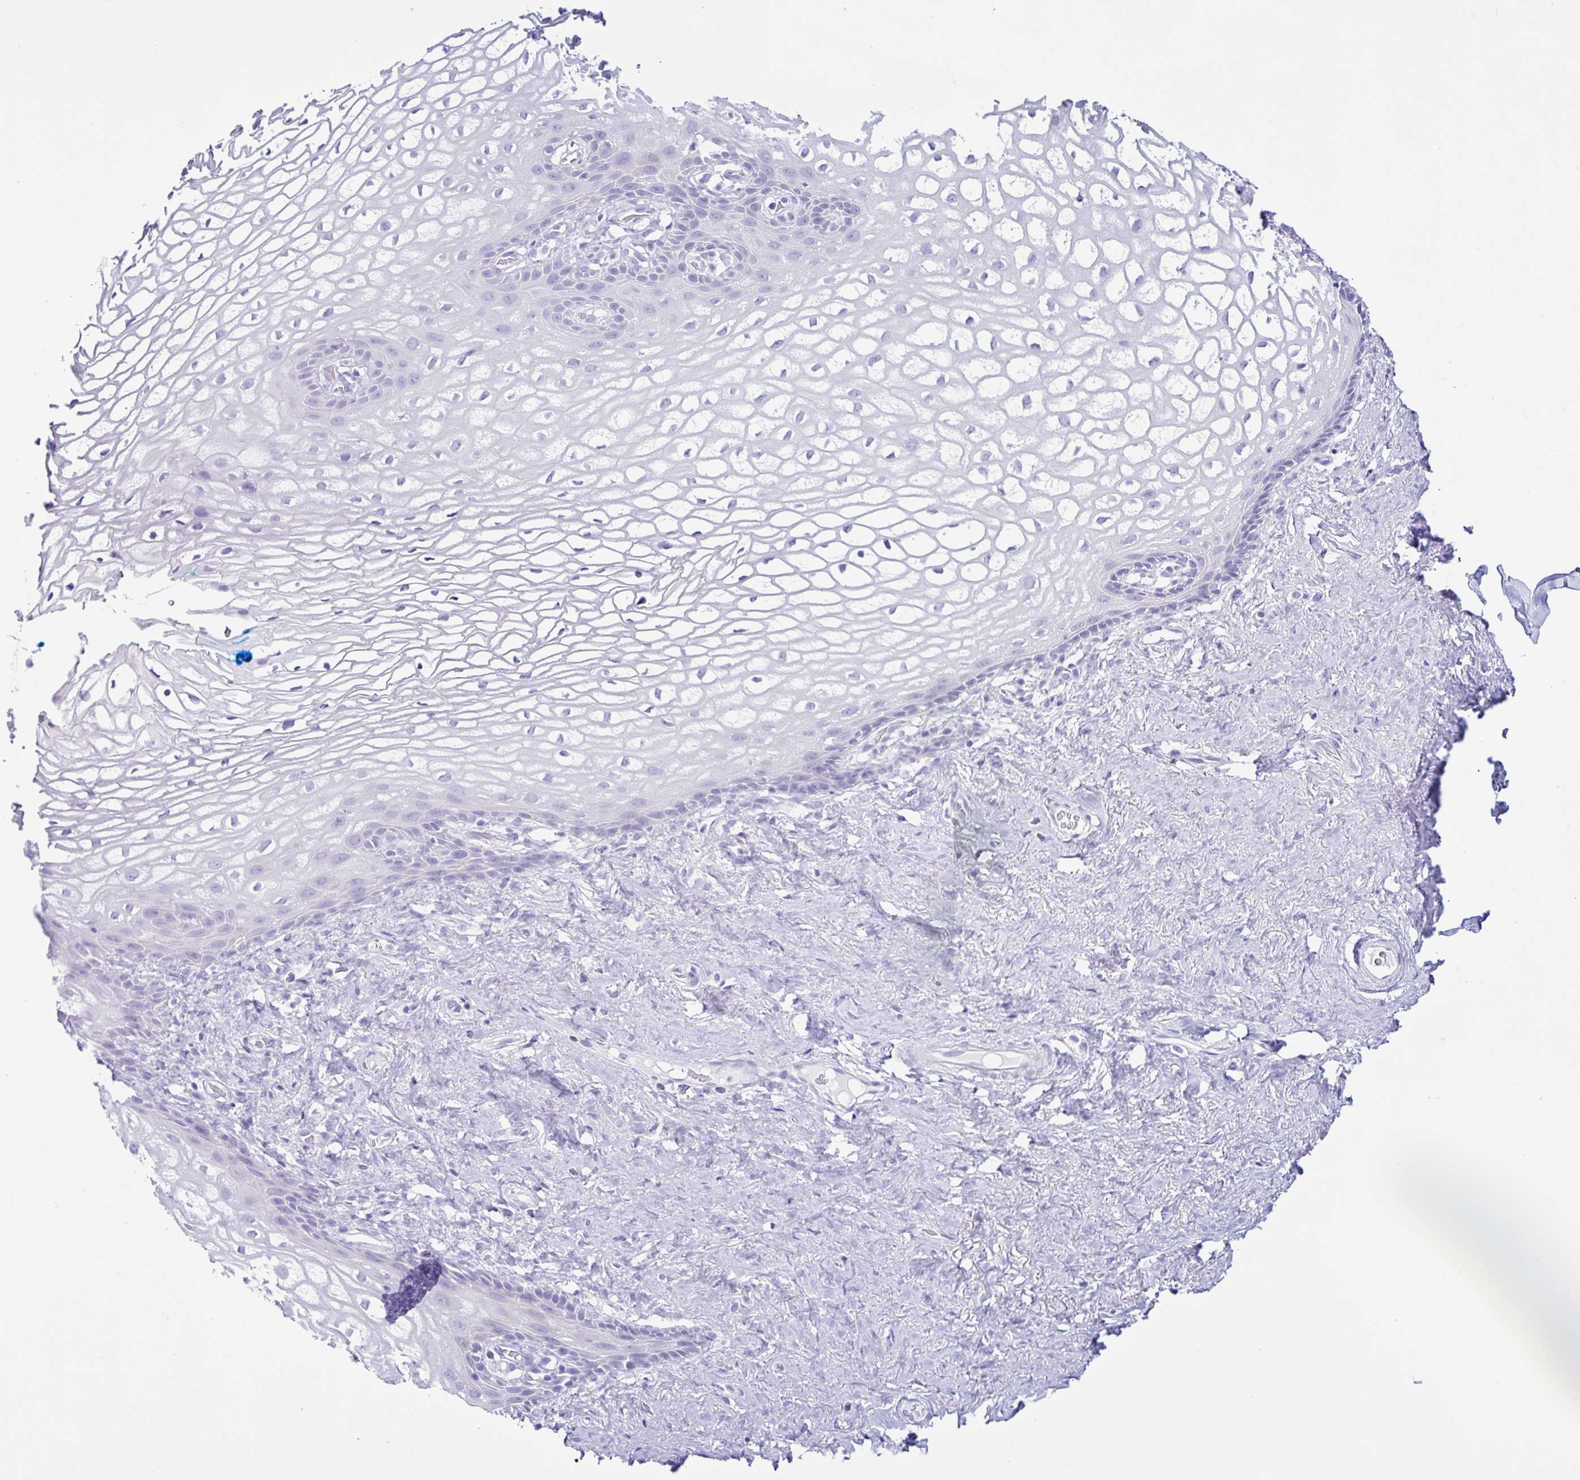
{"staining": {"intensity": "negative", "quantity": "none", "location": "none"}, "tissue": "vagina", "cell_type": "Squamous epithelial cells", "image_type": "normal", "snomed": [{"axis": "morphology", "description": "Normal tissue, NOS"}, {"axis": "morphology", "description": "Adenocarcinoma, NOS"}, {"axis": "topography", "description": "Rectum"}, {"axis": "topography", "description": "Vagina"}, {"axis": "topography", "description": "Peripheral nerve tissue"}], "caption": "Immunohistochemistry micrograph of unremarkable vagina stained for a protein (brown), which exhibits no expression in squamous epithelial cells.", "gene": "CYP19A1", "patient": {"sex": "female", "age": 71}}